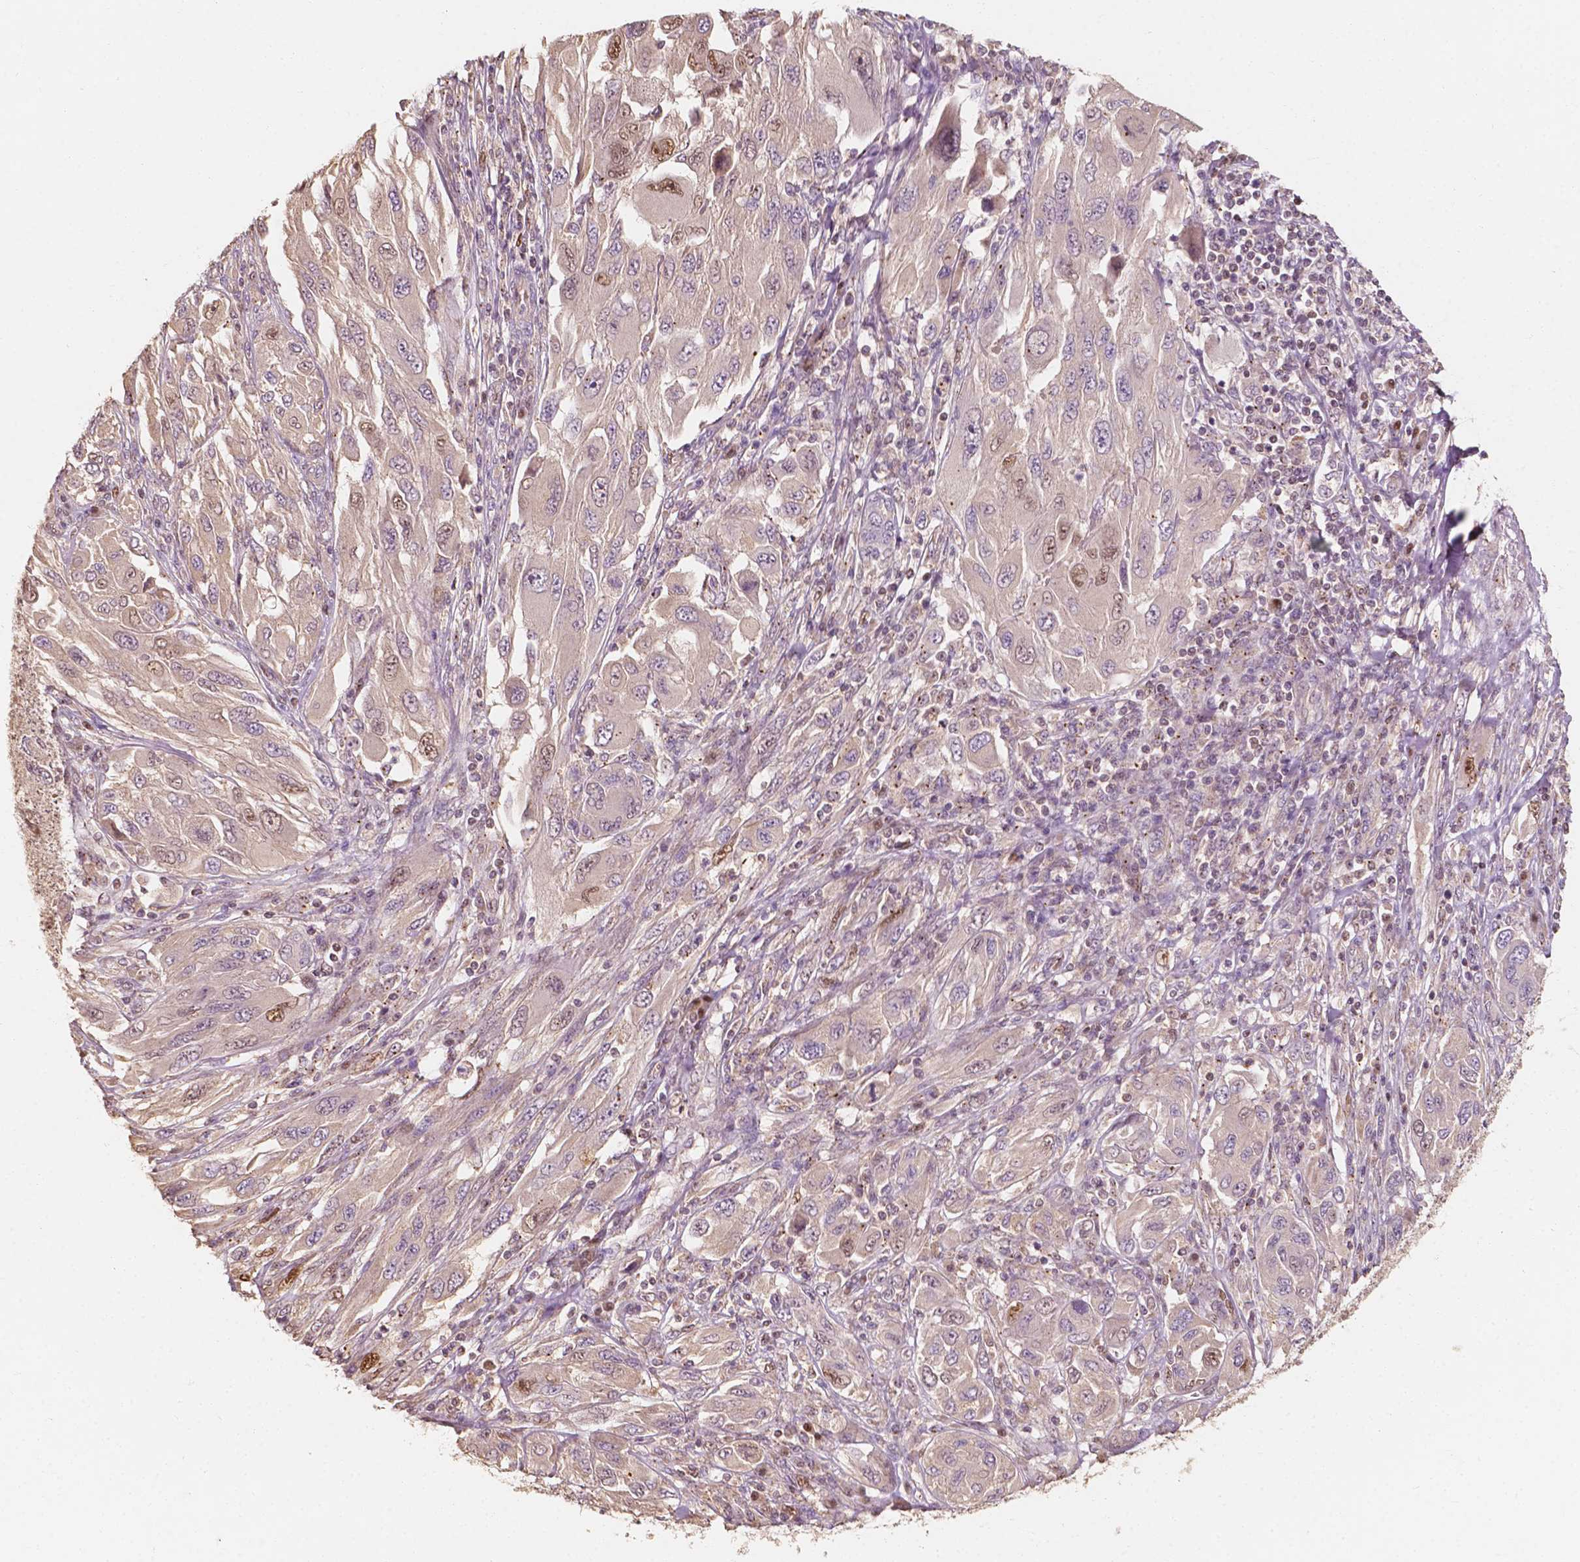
{"staining": {"intensity": "moderate", "quantity": "<25%", "location": "nuclear"}, "tissue": "melanoma", "cell_type": "Tumor cells", "image_type": "cancer", "snomed": [{"axis": "morphology", "description": "Malignant melanoma, NOS"}, {"axis": "topography", "description": "Skin"}], "caption": "Immunohistochemical staining of melanoma reveals low levels of moderate nuclear expression in approximately <25% of tumor cells.", "gene": "TBC1D17", "patient": {"sex": "female", "age": 91}}